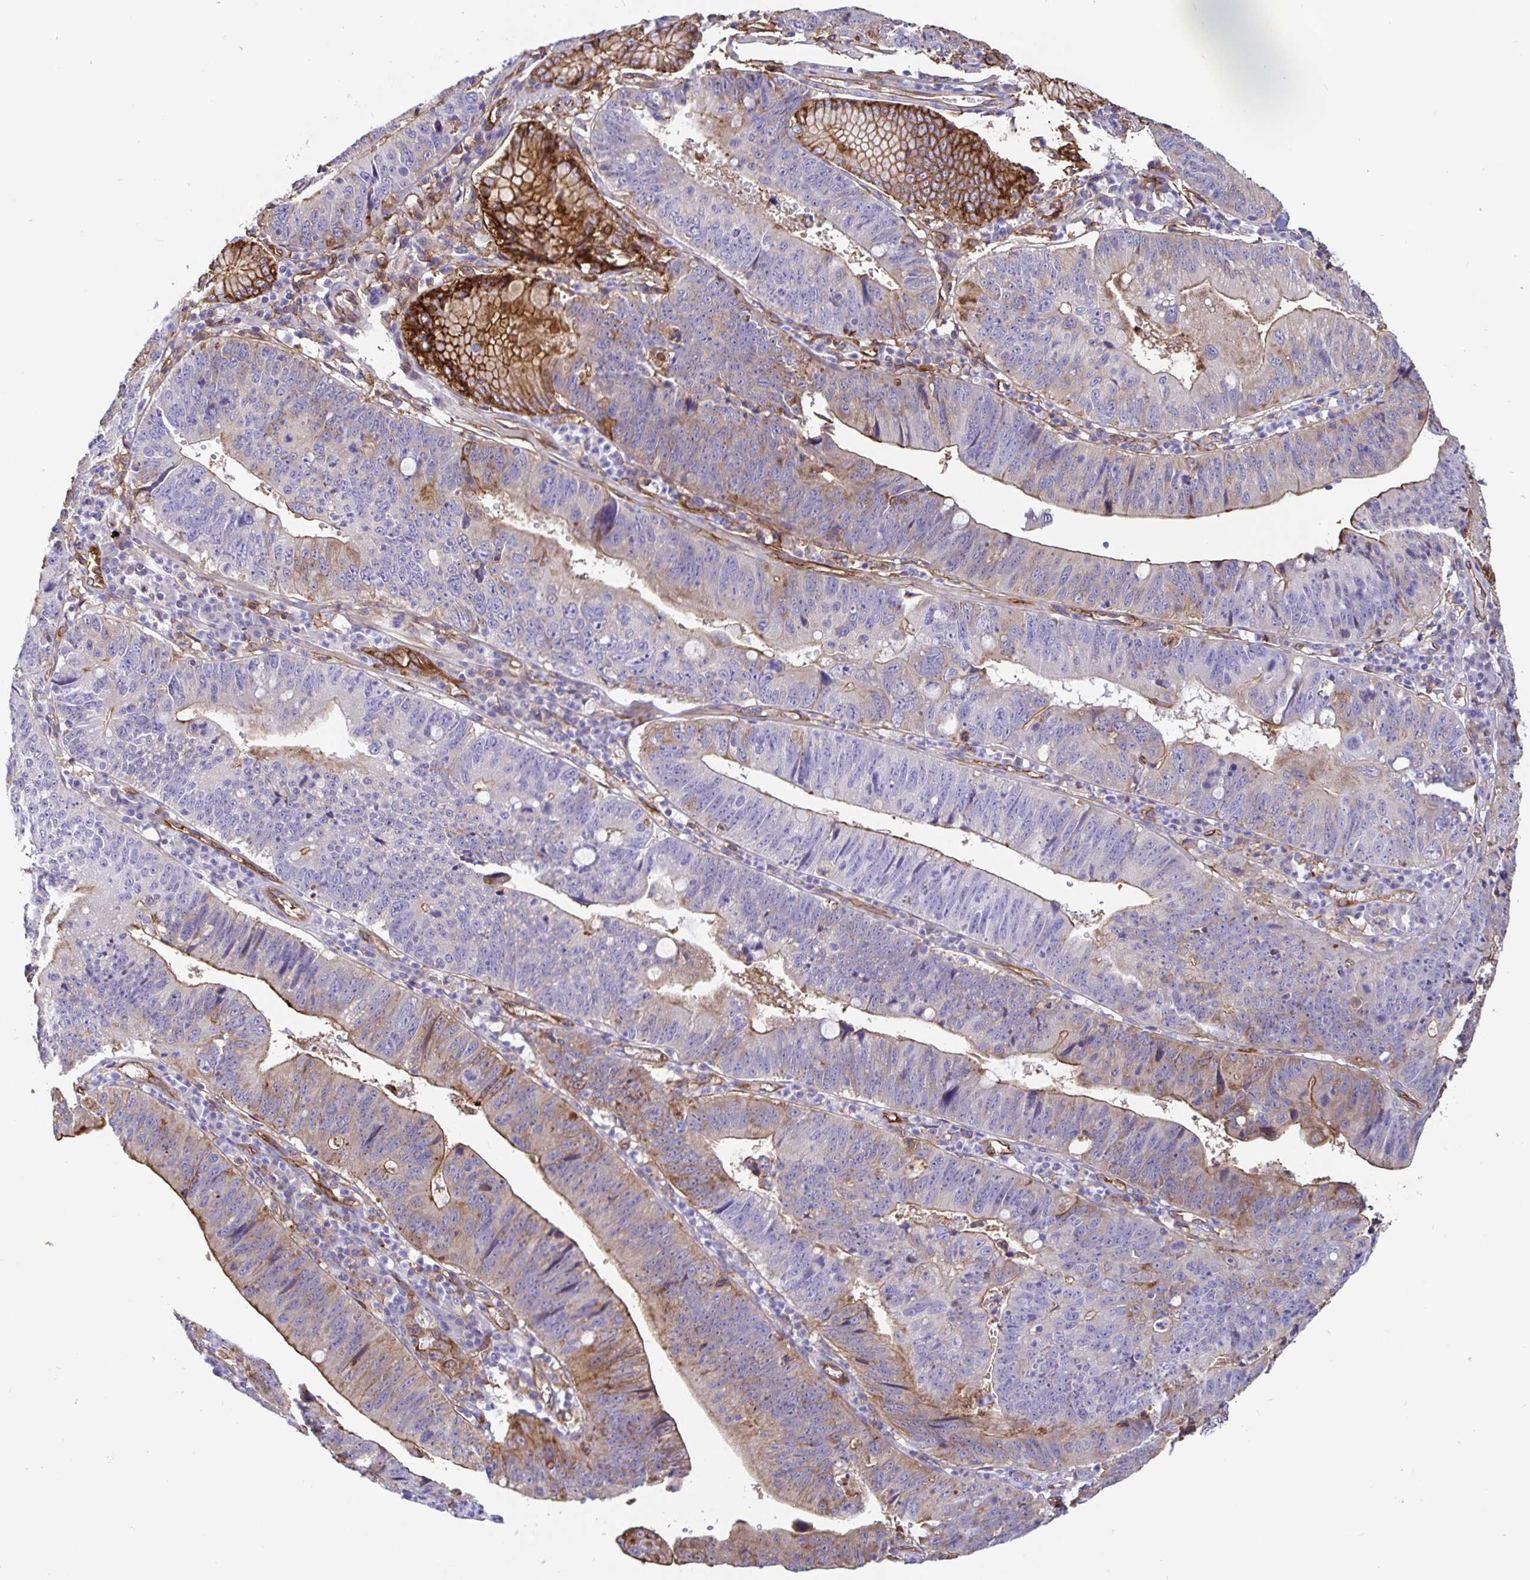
{"staining": {"intensity": "weak", "quantity": "<25%", "location": "cytoplasmic/membranous"}, "tissue": "stomach cancer", "cell_type": "Tumor cells", "image_type": "cancer", "snomed": [{"axis": "morphology", "description": "Adenocarcinoma, NOS"}, {"axis": "topography", "description": "Stomach"}], "caption": "A high-resolution image shows immunohistochemistry staining of stomach adenocarcinoma, which demonstrates no significant positivity in tumor cells. The staining is performed using DAB (3,3'-diaminobenzidine) brown chromogen with nuclei counter-stained in using hematoxylin.", "gene": "ANXA2", "patient": {"sex": "male", "age": 59}}